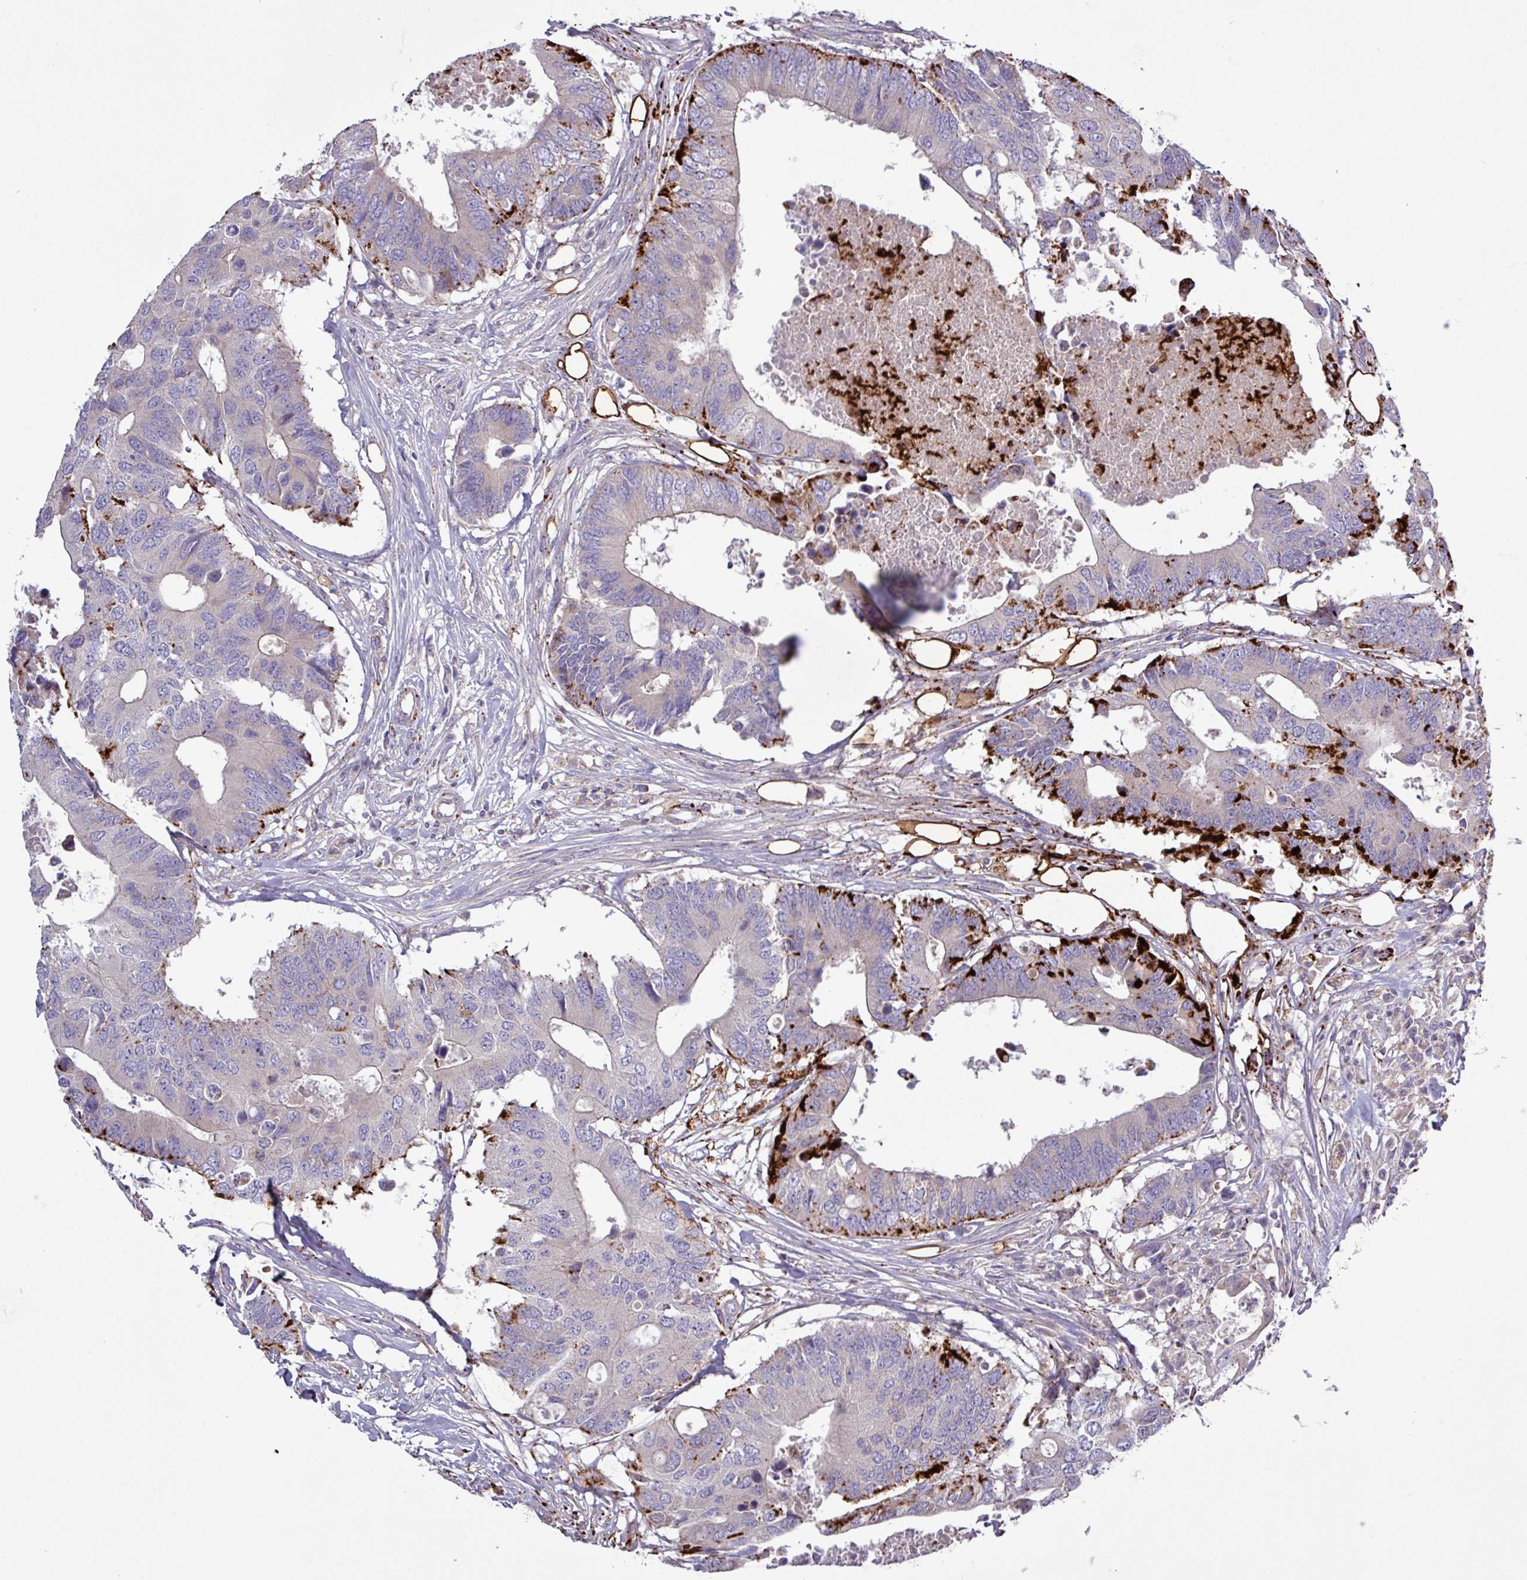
{"staining": {"intensity": "strong", "quantity": "<25%", "location": "cytoplasmic/membranous"}, "tissue": "colorectal cancer", "cell_type": "Tumor cells", "image_type": "cancer", "snomed": [{"axis": "morphology", "description": "Adenocarcinoma, NOS"}, {"axis": "topography", "description": "Colon"}], "caption": "Immunohistochemical staining of human colorectal adenocarcinoma shows medium levels of strong cytoplasmic/membranous expression in about <25% of tumor cells.", "gene": "PLIN2", "patient": {"sex": "male", "age": 71}}